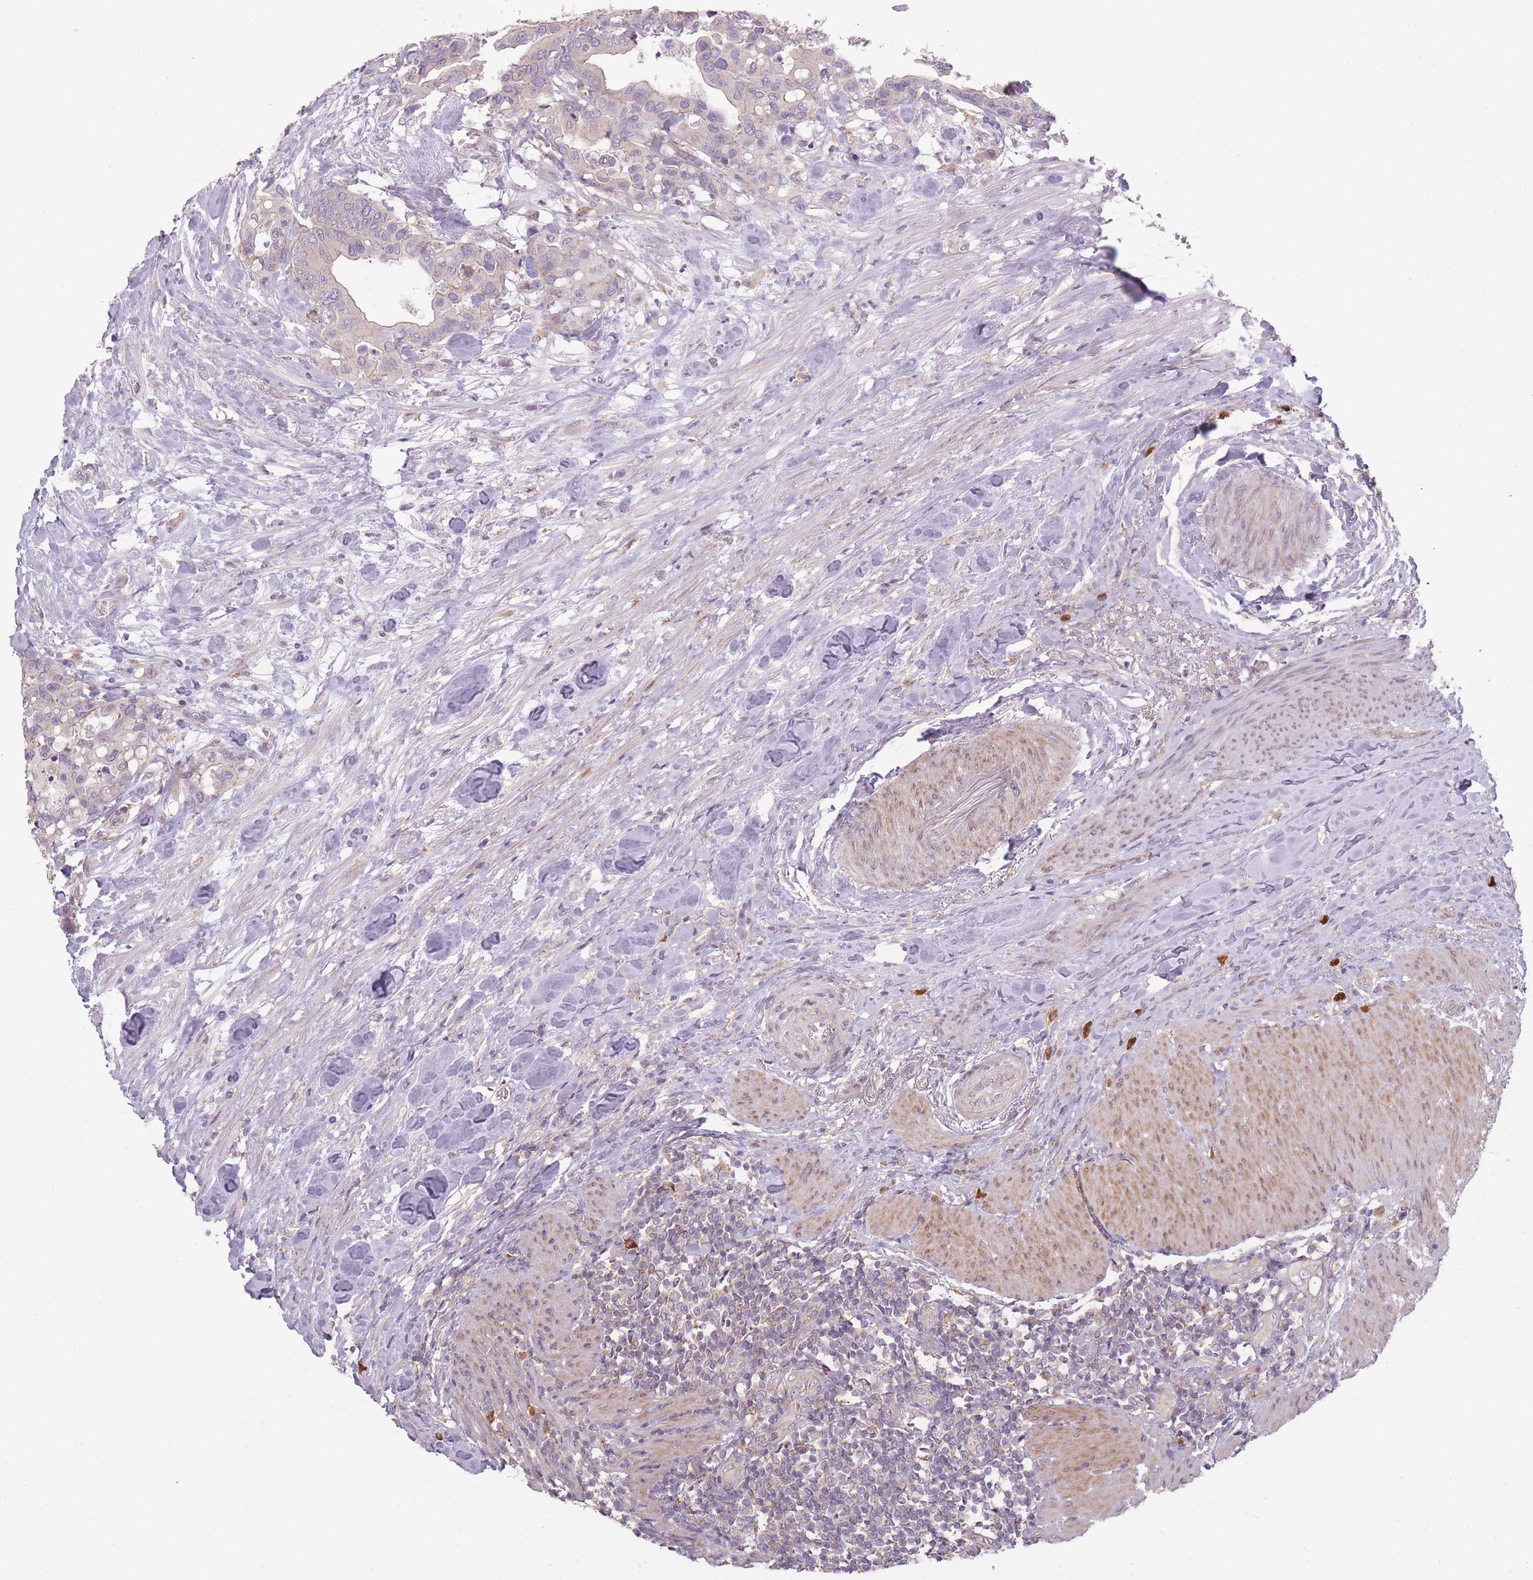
{"staining": {"intensity": "weak", "quantity": "<25%", "location": "cytoplasmic/membranous"}, "tissue": "colorectal cancer", "cell_type": "Tumor cells", "image_type": "cancer", "snomed": [{"axis": "morphology", "description": "Adenocarcinoma, NOS"}, {"axis": "topography", "description": "Colon"}], "caption": "High magnification brightfield microscopy of colorectal cancer (adenocarcinoma) stained with DAB (3,3'-diaminobenzidine) (brown) and counterstained with hematoxylin (blue): tumor cells show no significant positivity.", "gene": "TET3", "patient": {"sex": "male", "age": 82}}